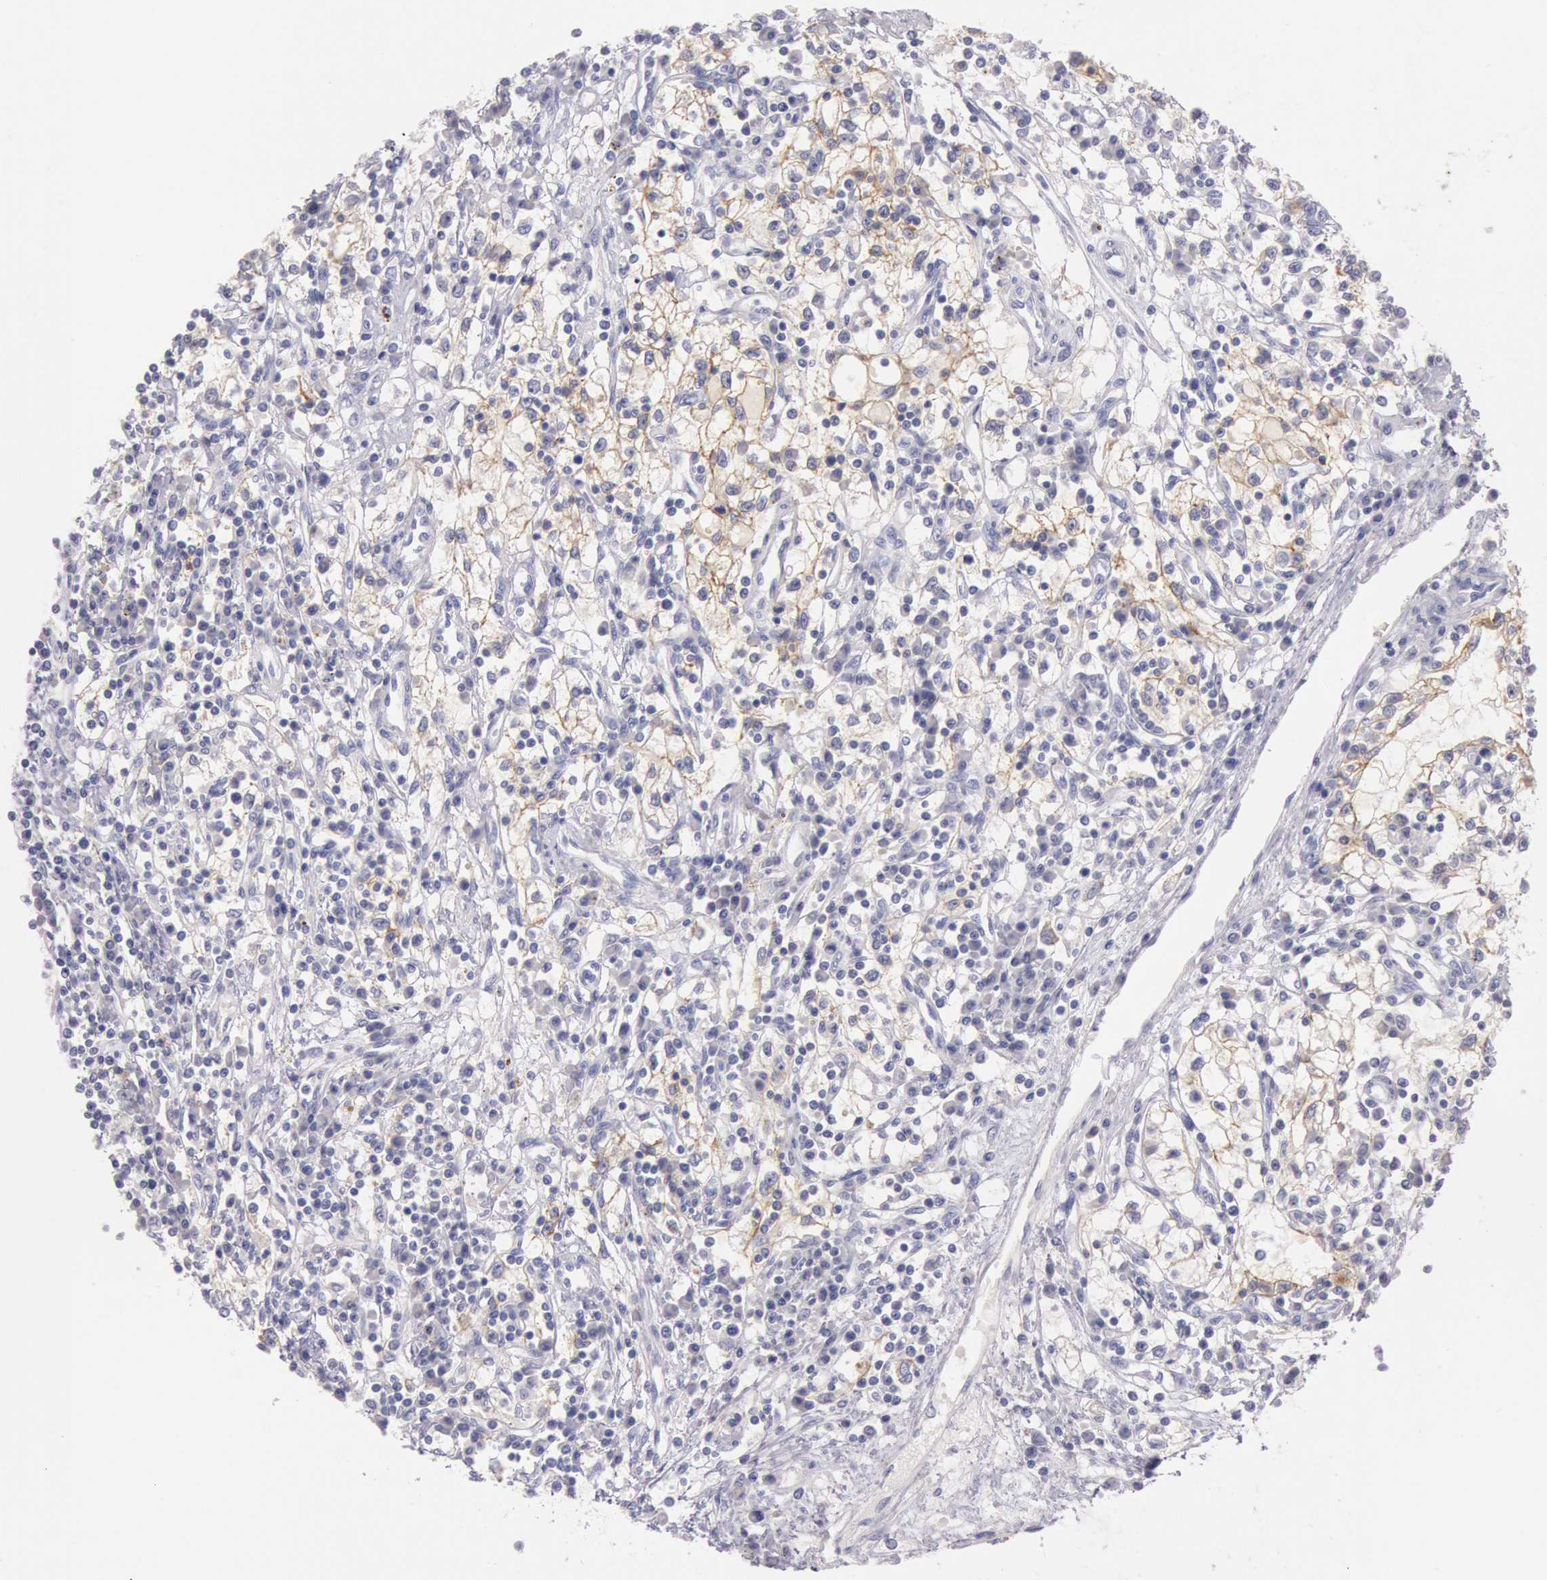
{"staining": {"intensity": "weak", "quantity": "<25%", "location": "cytoplasmic/membranous"}, "tissue": "renal cancer", "cell_type": "Tumor cells", "image_type": "cancer", "snomed": [{"axis": "morphology", "description": "Adenocarcinoma, NOS"}, {"axis": "topography", "description": "Kidney"}], "caption": "Immunohistochemistry (IHC) image of human renal cancer stained for a protein (brown), which displays no positivity in tumor cells.", "gene": "EGFR", "patient": {"sex": "male", "age": 82}}